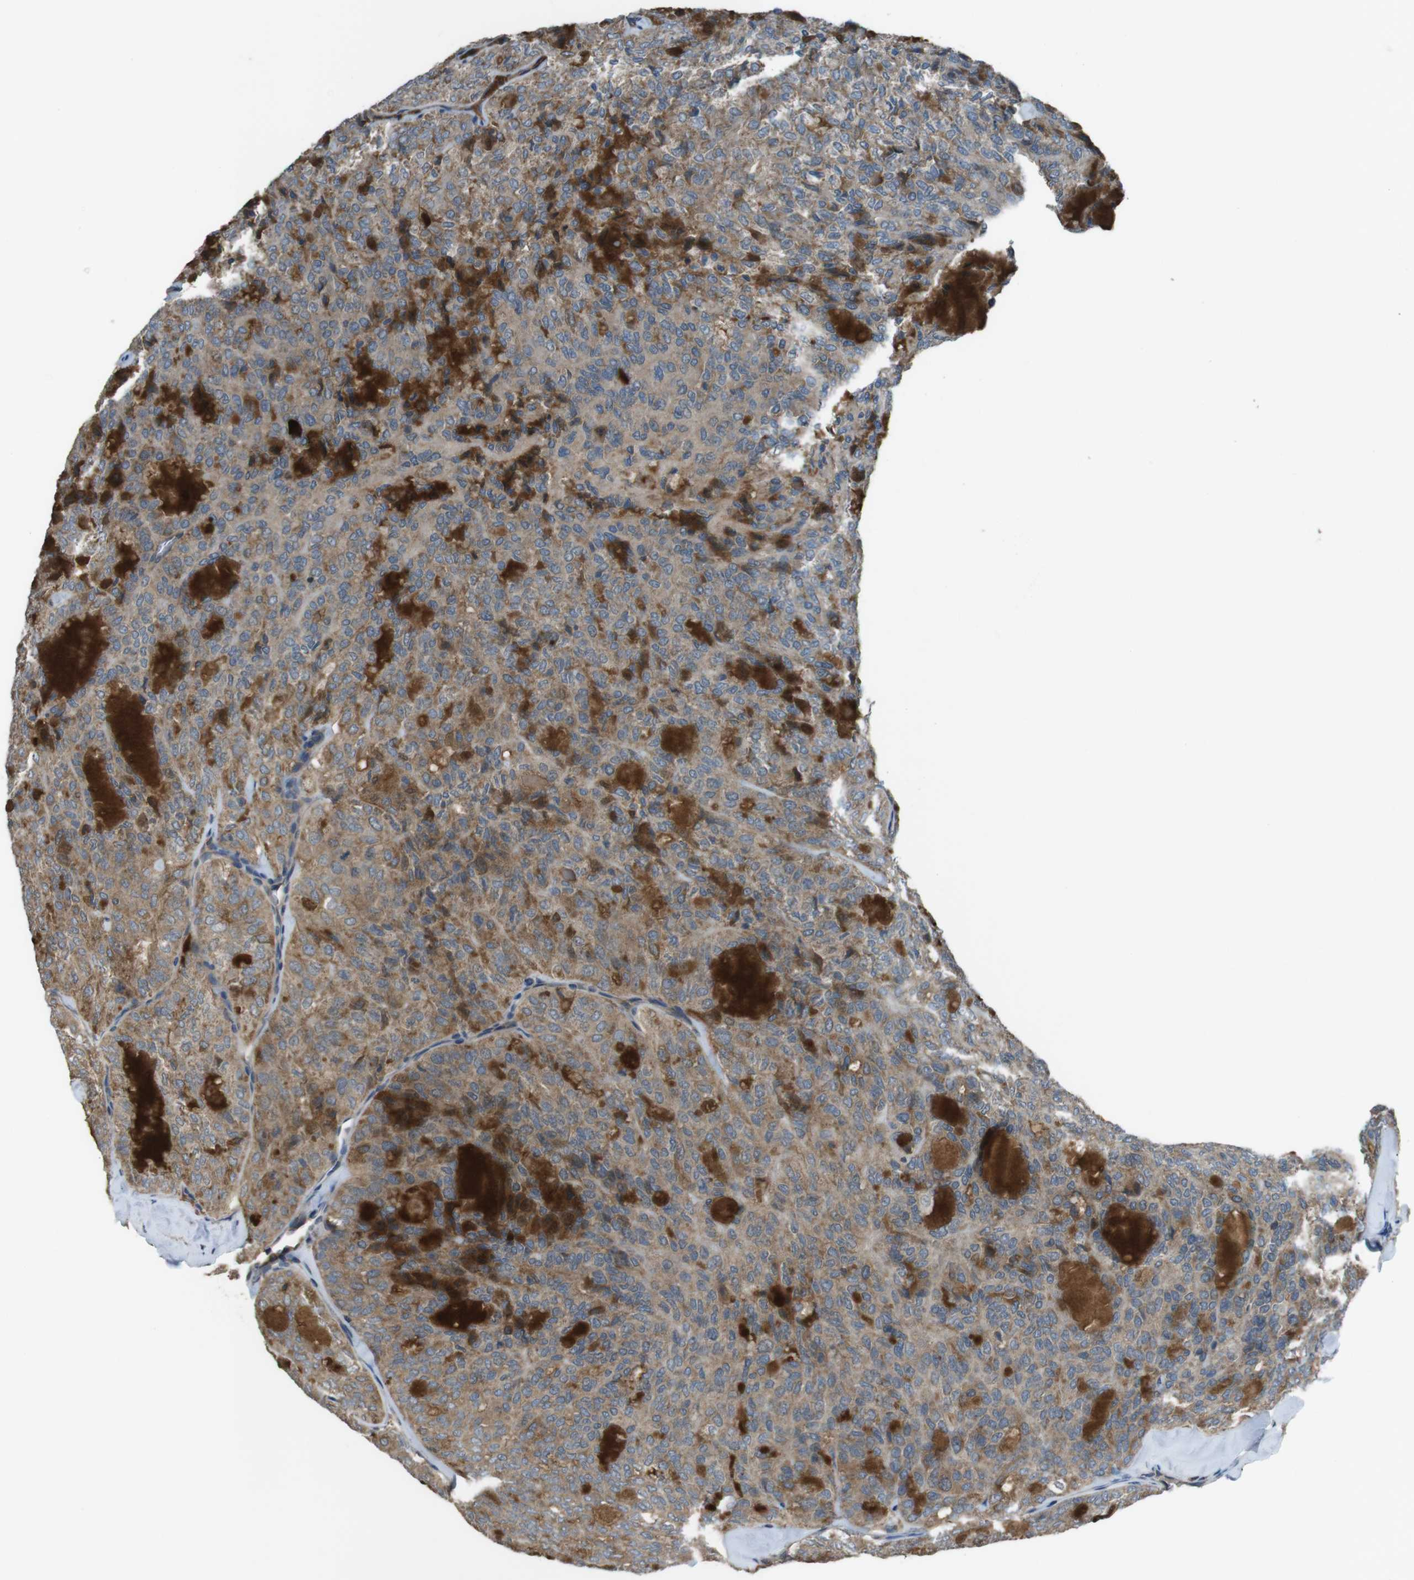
{"staining": {"intensity": "moderate", "quantity": ">75%", "location": "cytoplasmic/membranous"}, "tissue": "thyroid cancer", "cell_type": "Tumor cells", "image_type": "cancer", "snomed": [{"axis": "morphology", "description": "Follicular adenoma carcinoma, NOS"}, {"axis": "topography", "description": "Thyroid gland"}], "caption": "Human thyroid follicular adenoma carcinoma stained for a protein (brown) exhibits moderate cytoplasmic/membranous positive positivity in about >75% of tumor cells.", "gene": "FUT2", "patient": {"sex": "male", "age": 75}}